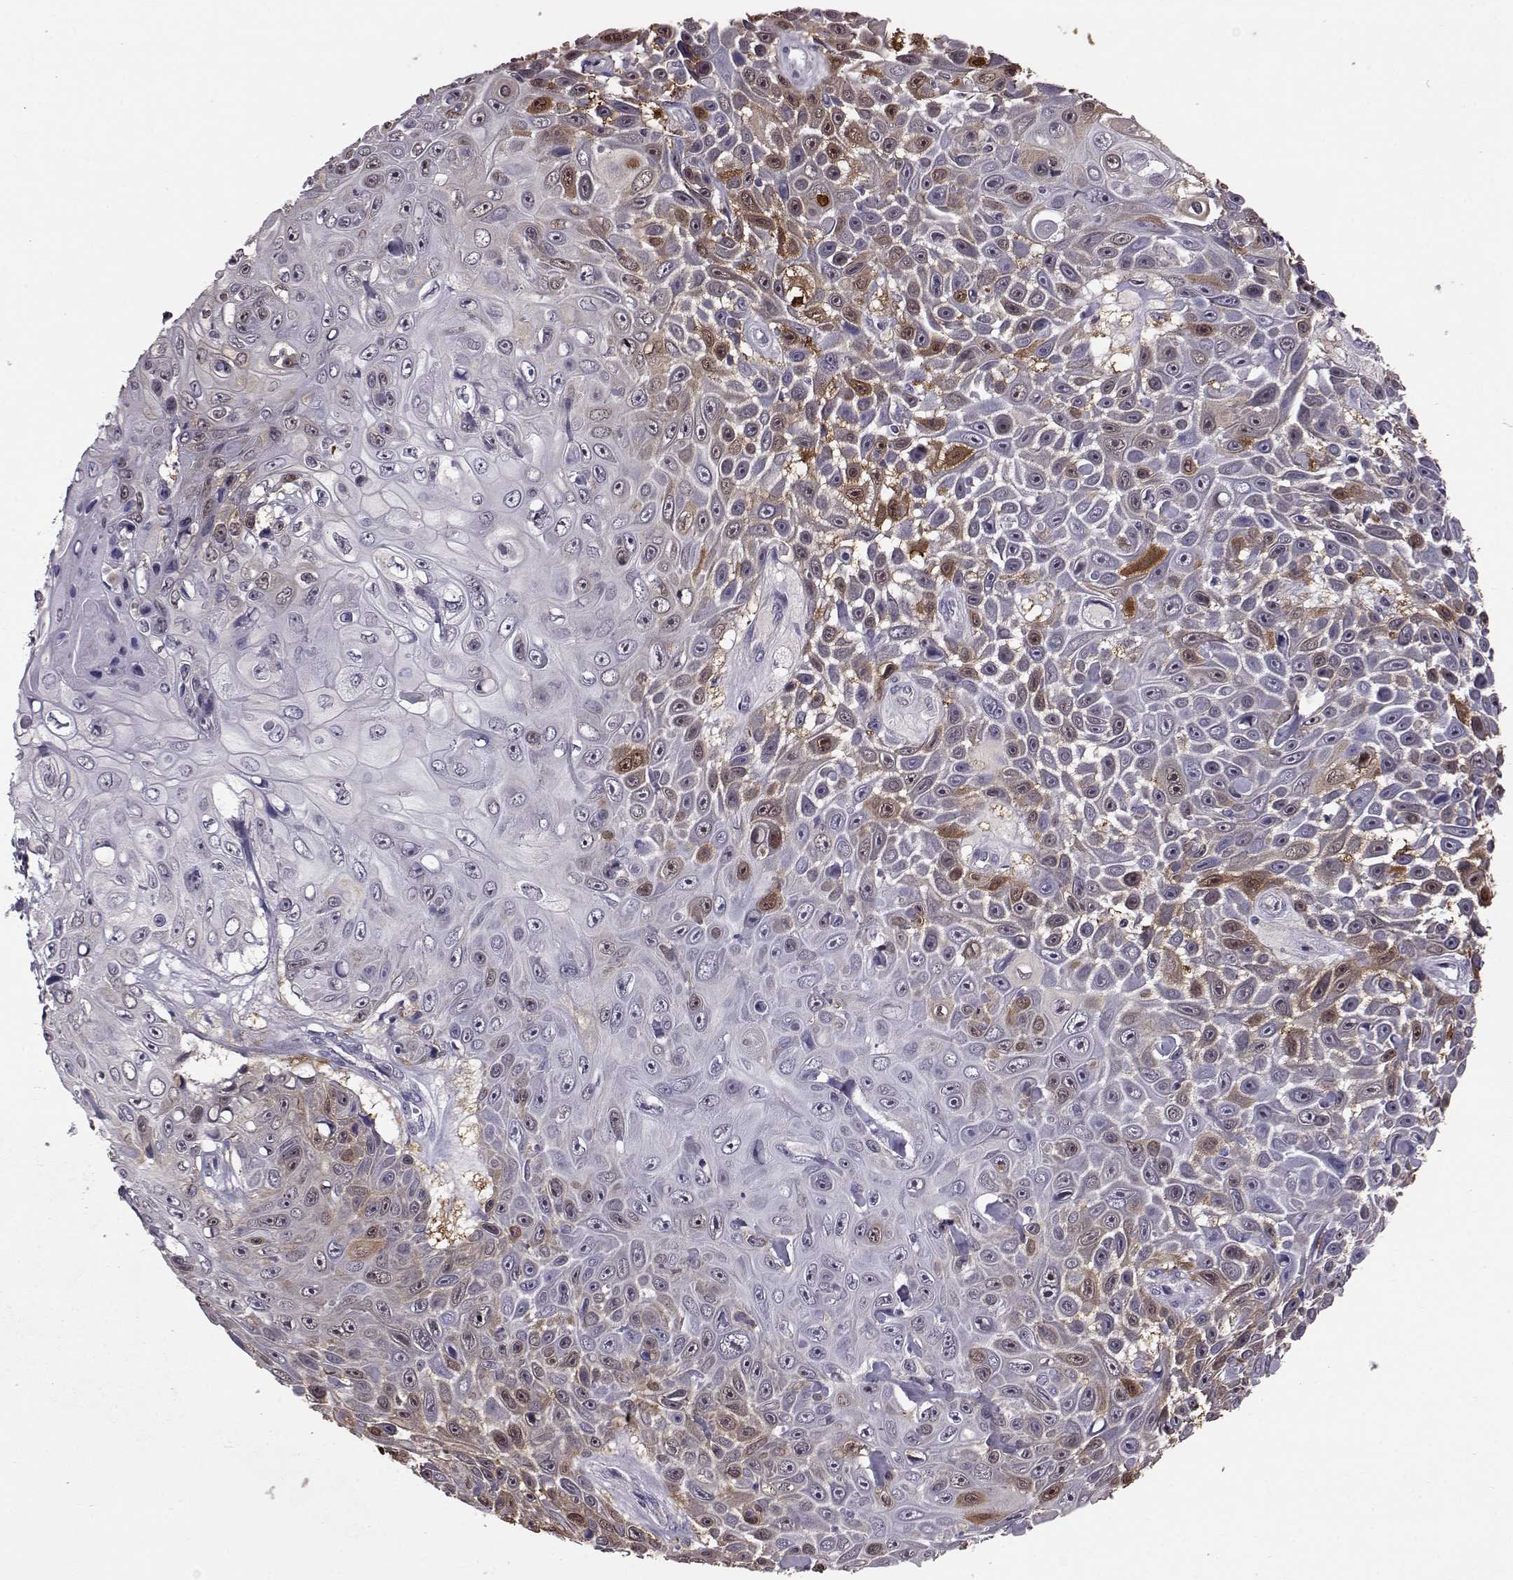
{"staining": {"intensity": "moderate", "quantity": "<25%", "location": "cytoplasmic/membranous,nuclear"}, "tissue": "skin cancer", "cell_type": "Tumor cells", "image_type": "cancer", "snomed": [{"axis": "morphology", "description": "Squamous cell carcinoma, NOS"}, {"axis": "topography", "description": "Skin"}], "caption": "High-power microscopy captured an immunohistochemistry image of squamous cell carcinoma (skin), revealing moderate cytoplasmic/membranous and nuclear positivity in about <25% of tumor cells.", "gene": "ALDH3A1", "patient": {"sex": "male", "age": 82}}